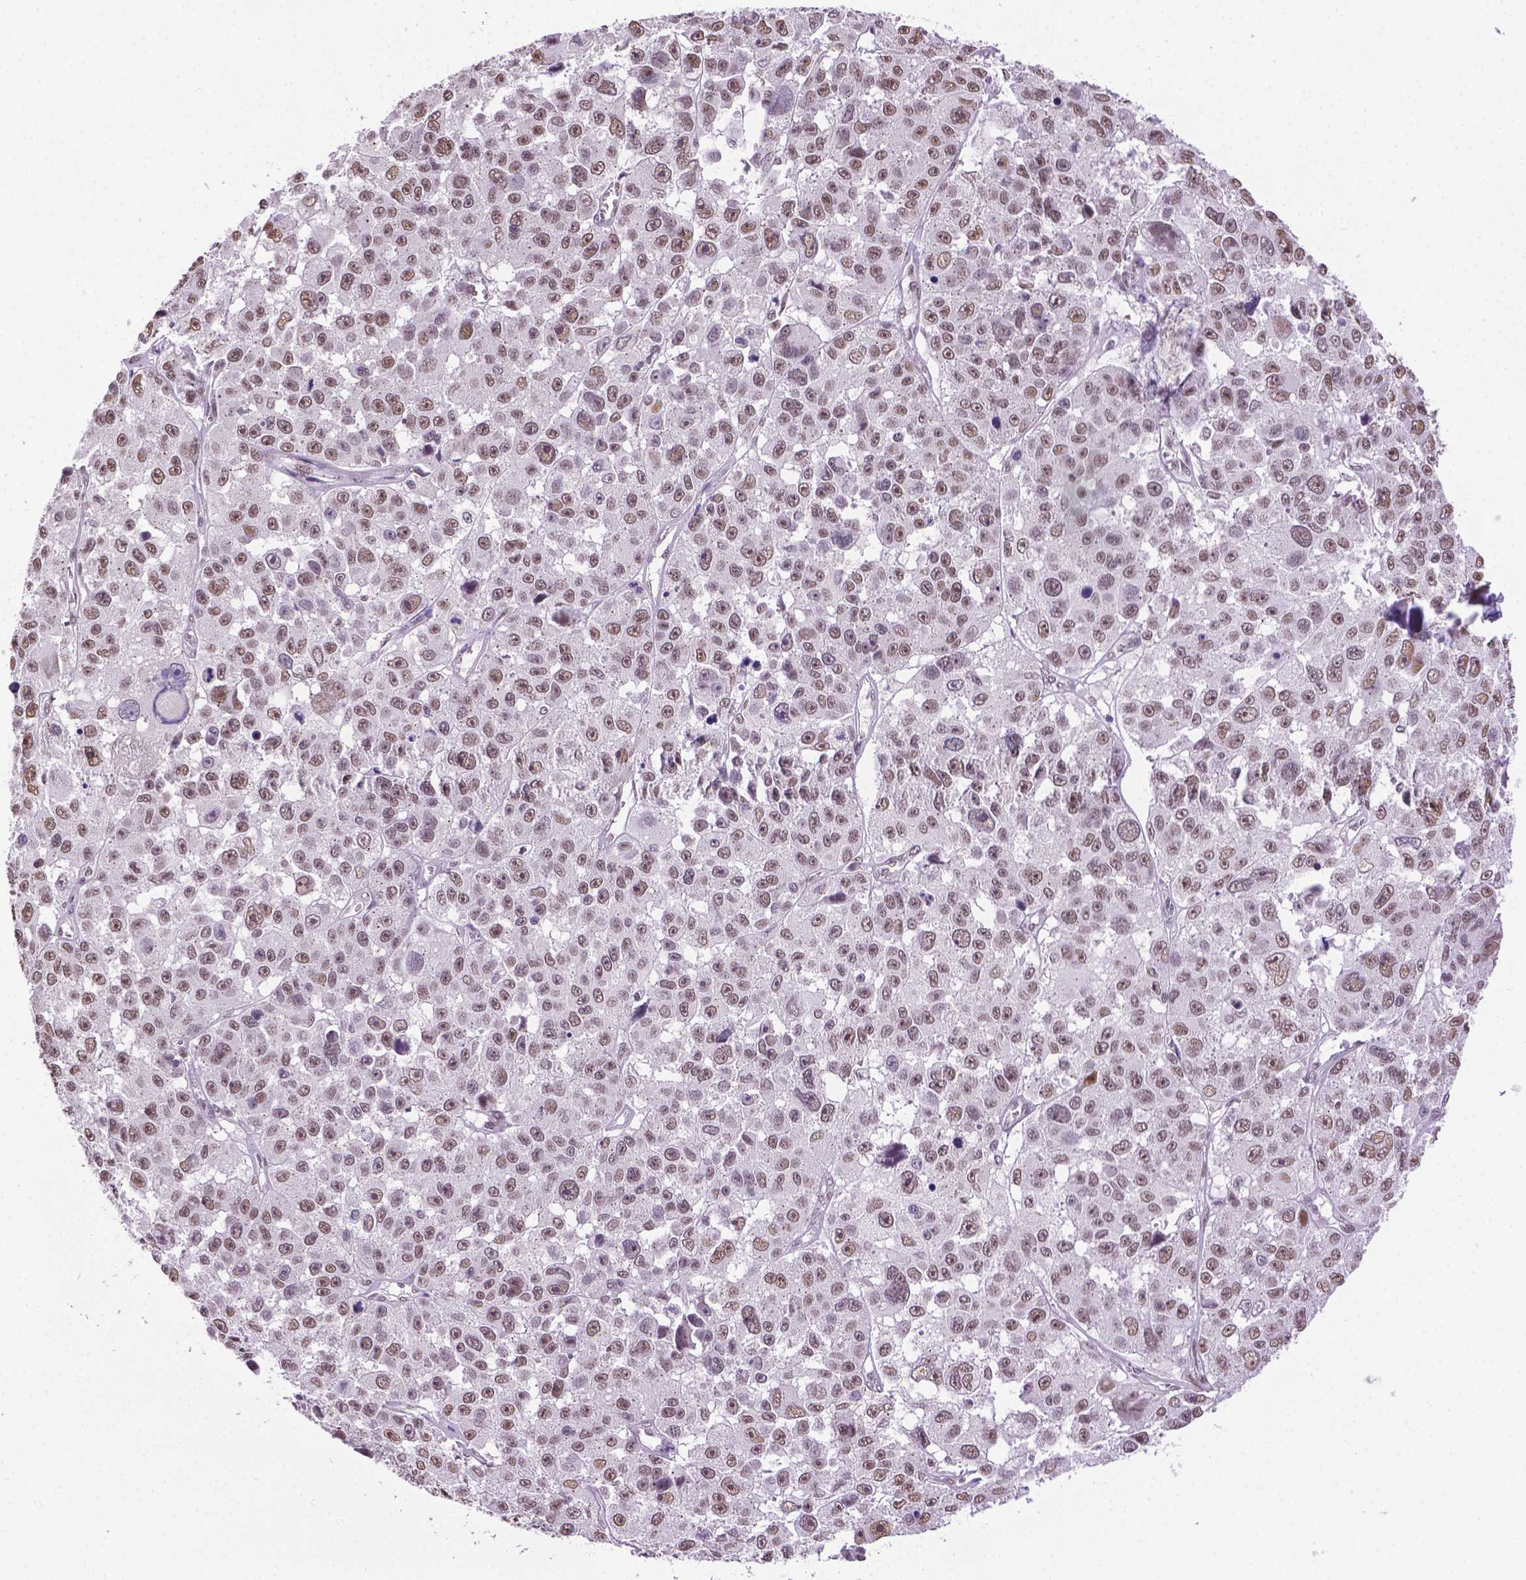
{"staining": {"intensity": "moderate", "quantity": ">75%", "location": "nuclear"}, "tissue": "melanoma", "cell_type": "Tumor cells", "image_type": "cancer", "snomed": [{"axis": "morphology", "description": "Malignant melanoma, NOS"}, {"axis": "topography", "description": "Skin"}], "caption": "Melanoma stained for a protein displays moderate nuclear positivity in tumor cells. (brown staining indicates protein expression, while blue staining denotes nuclei).", "gene": "ABI2", "patient": {"sex": "female", "age": 66}}